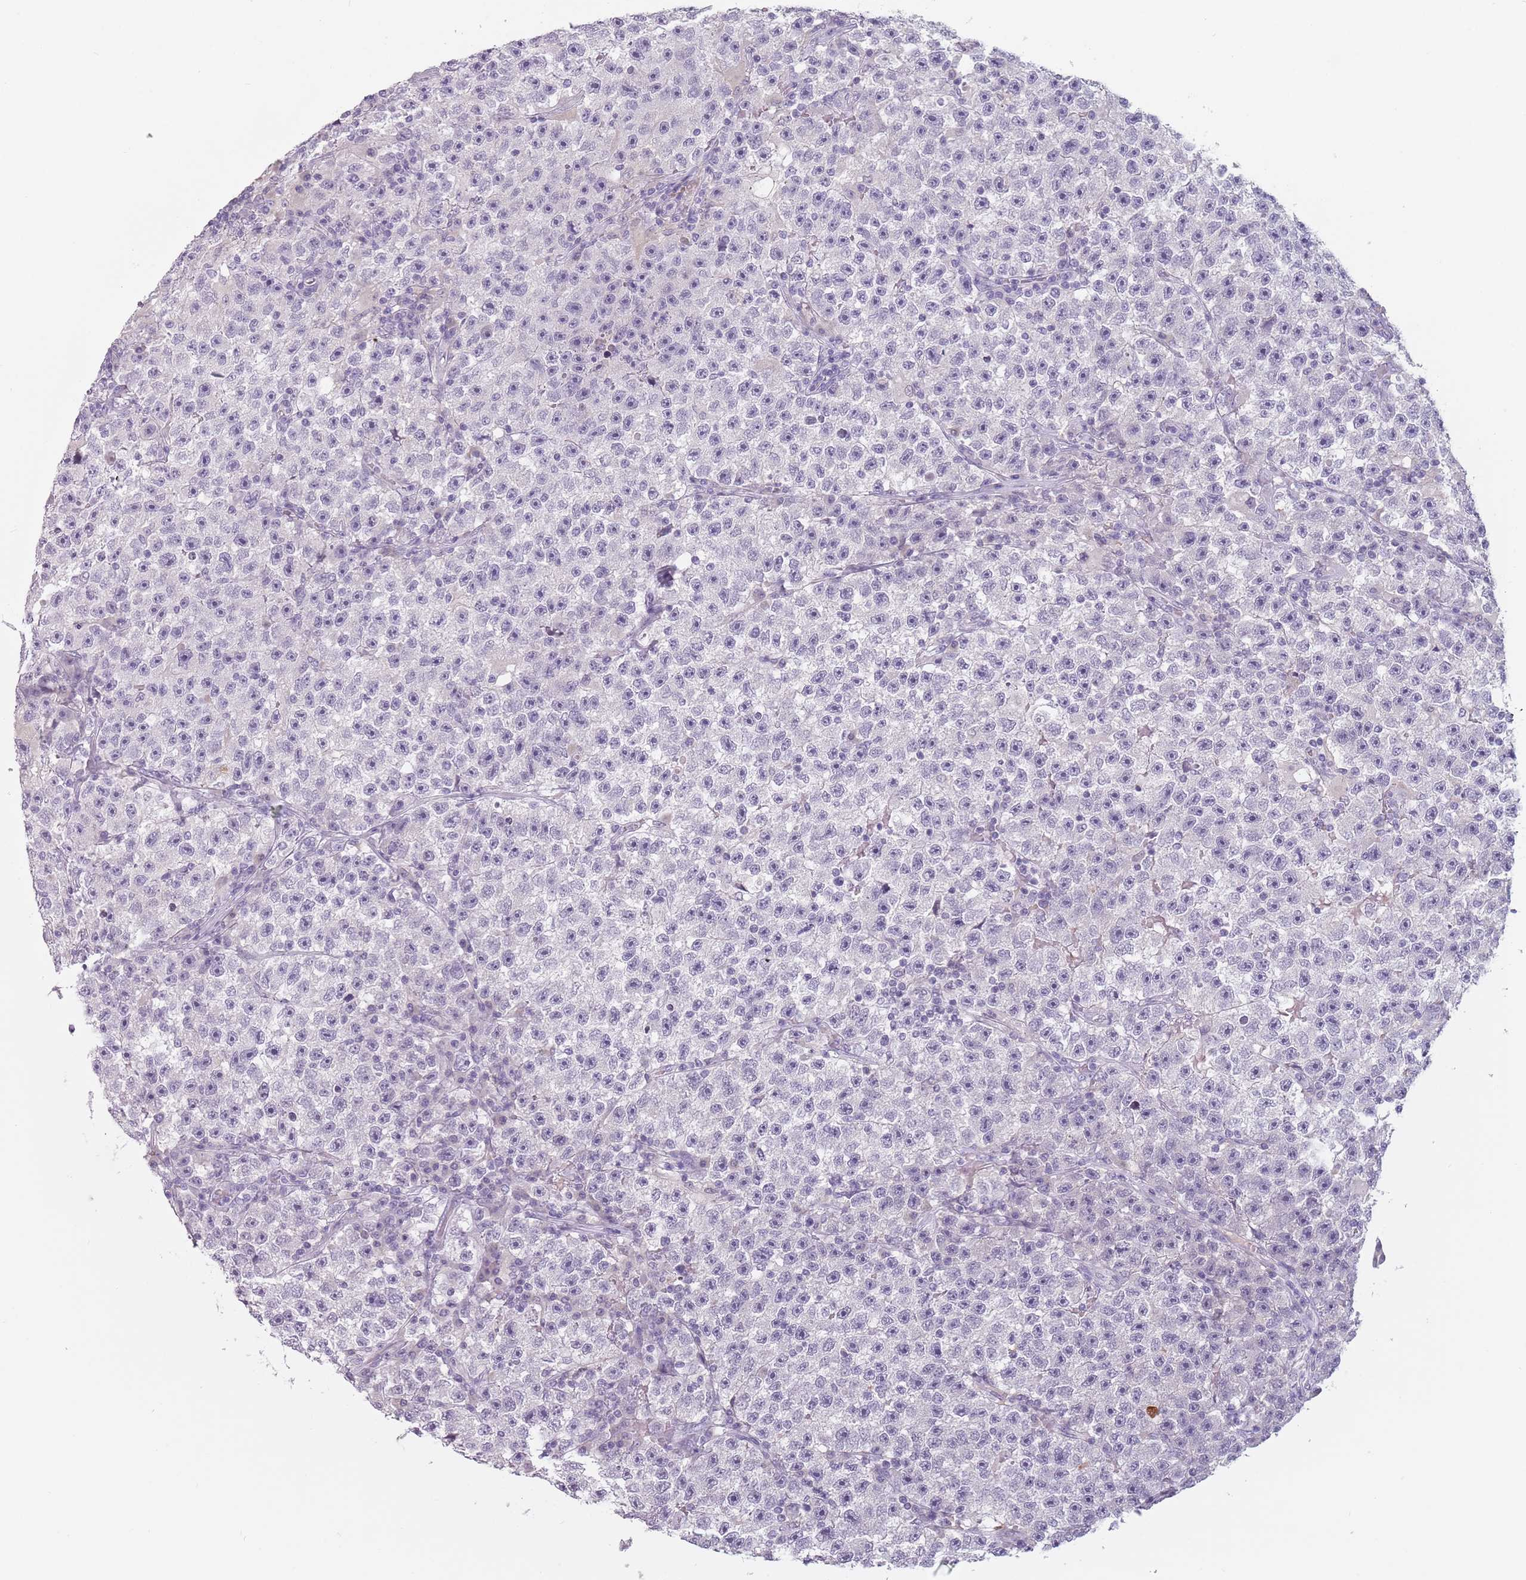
{"staining": {"intensity": "negative", "quantity": "none", "location": "none"}, "tissue": "testis cancer", "cell_type": "Tumor cells", "image_type": "cancer", "snomed": [{"axis": "morphology", "description": "Seminoma, NOS"}, {"axis": "topography", "description": "Testis"}], "caption": "Tumor cells show no significant protein staining in testis seminoma. (Brightfield microscopy of DAB IHC at high magnification).", "gene": "CEP19", "patient": {"sex": "male", "age": 22}}